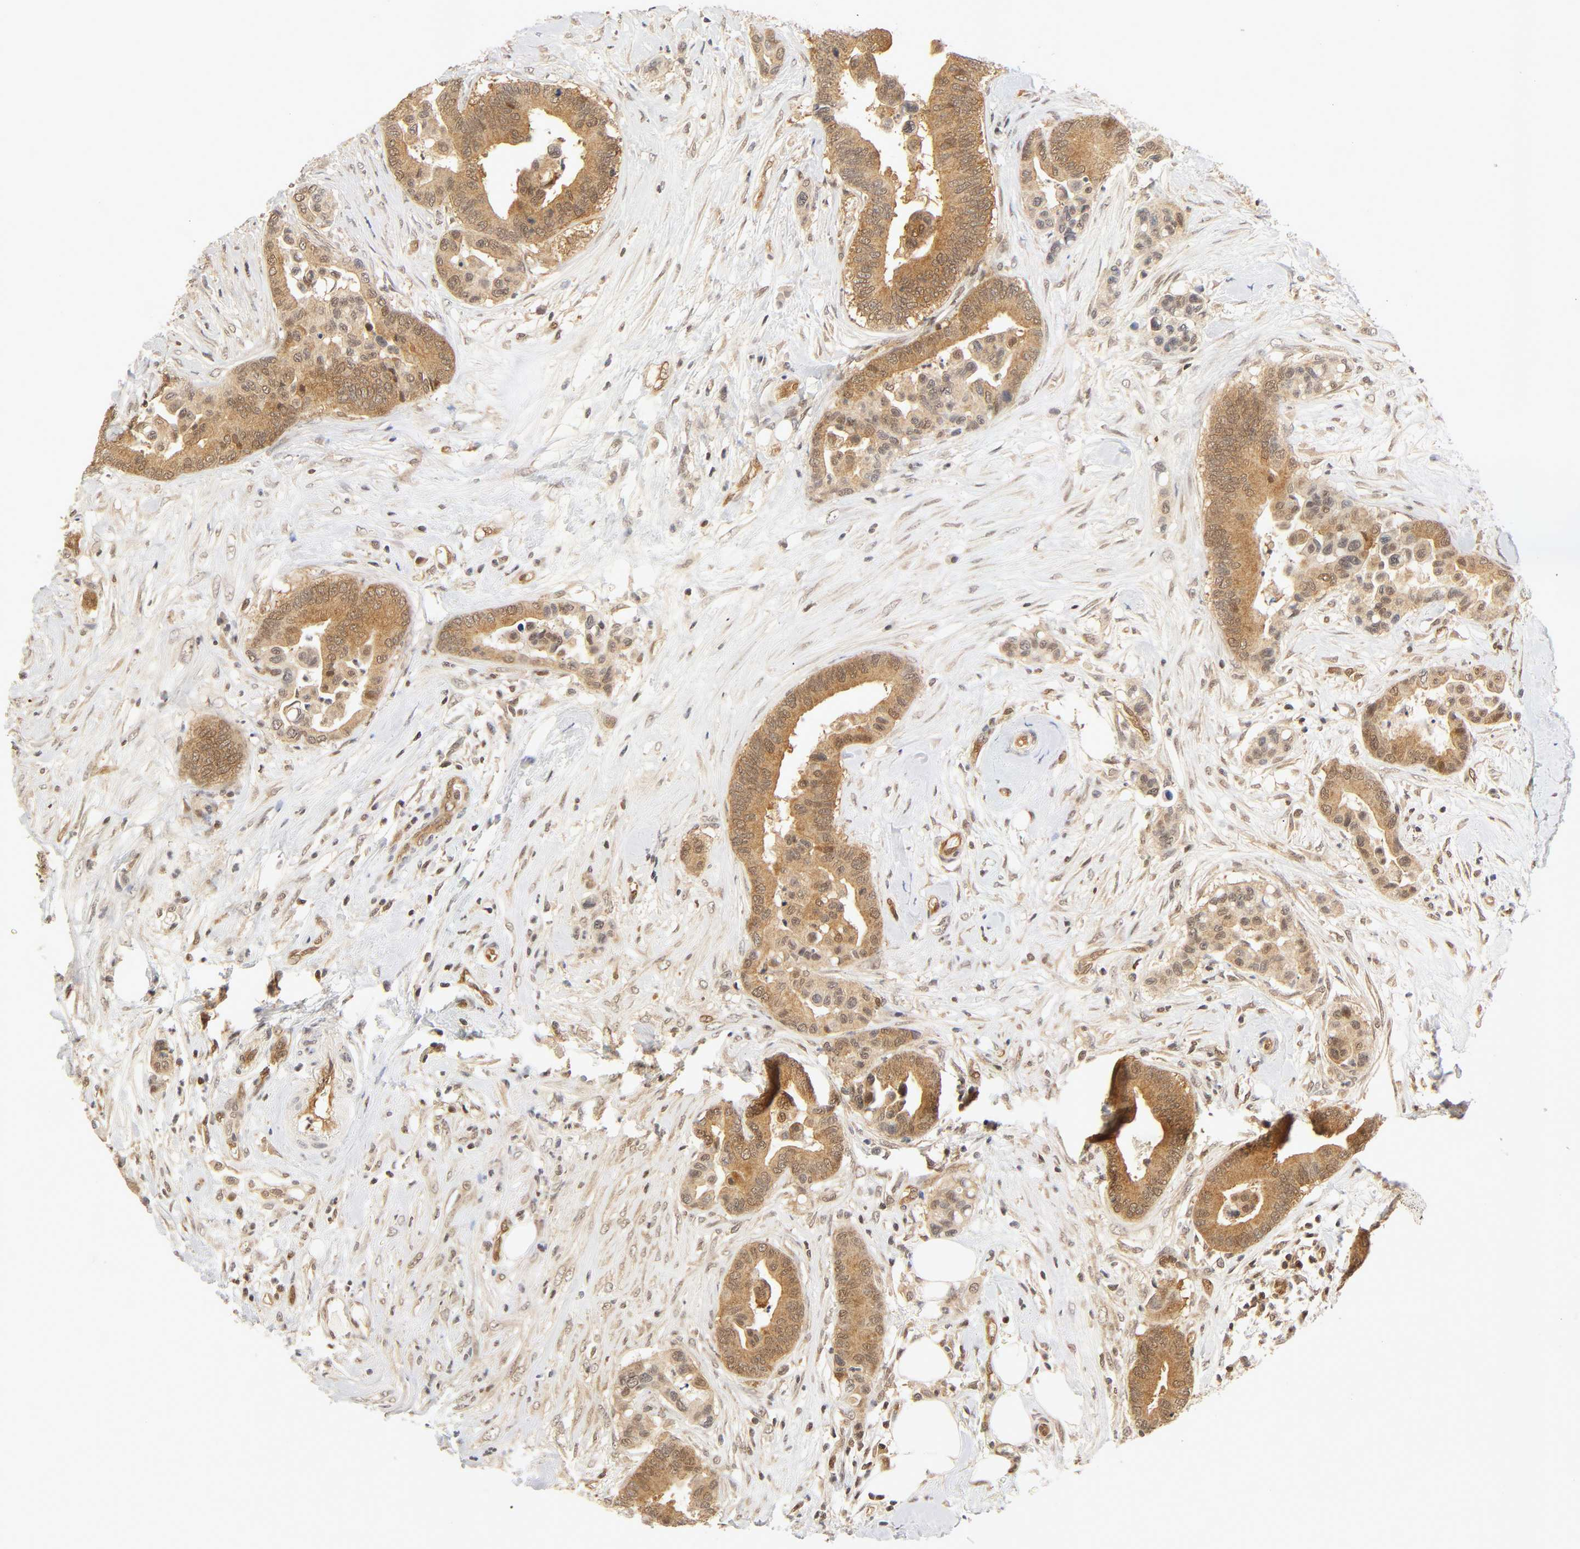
{"staining": {"intensity": "moderate", "quantity": ">75%", "location": "cytoplasmic/membranous,nuclear"}, "tissue": "colorectal cancer", "cell_type": "Tumor cells", "image_type": "cancer", "snomed": [{"axis": "morphology", "description": "Adenocarcinoma, NOS"}, {"axis": "topography", "description": "Colon"}], "caption": "Immunohistochemistry micrograph of neoplastic tissue: human colorectal cancer stained using immunohistochemistry (IHC) exhibits medium levels of moderate protein expression localized specifically in the cytoplasmic/membranous and nuclear of tumor cells, appearing as a cytoplasmic/membranous and nuclear brown color.", "gene": "CDC37", "patient": {"sex": "male", "age": 82}}